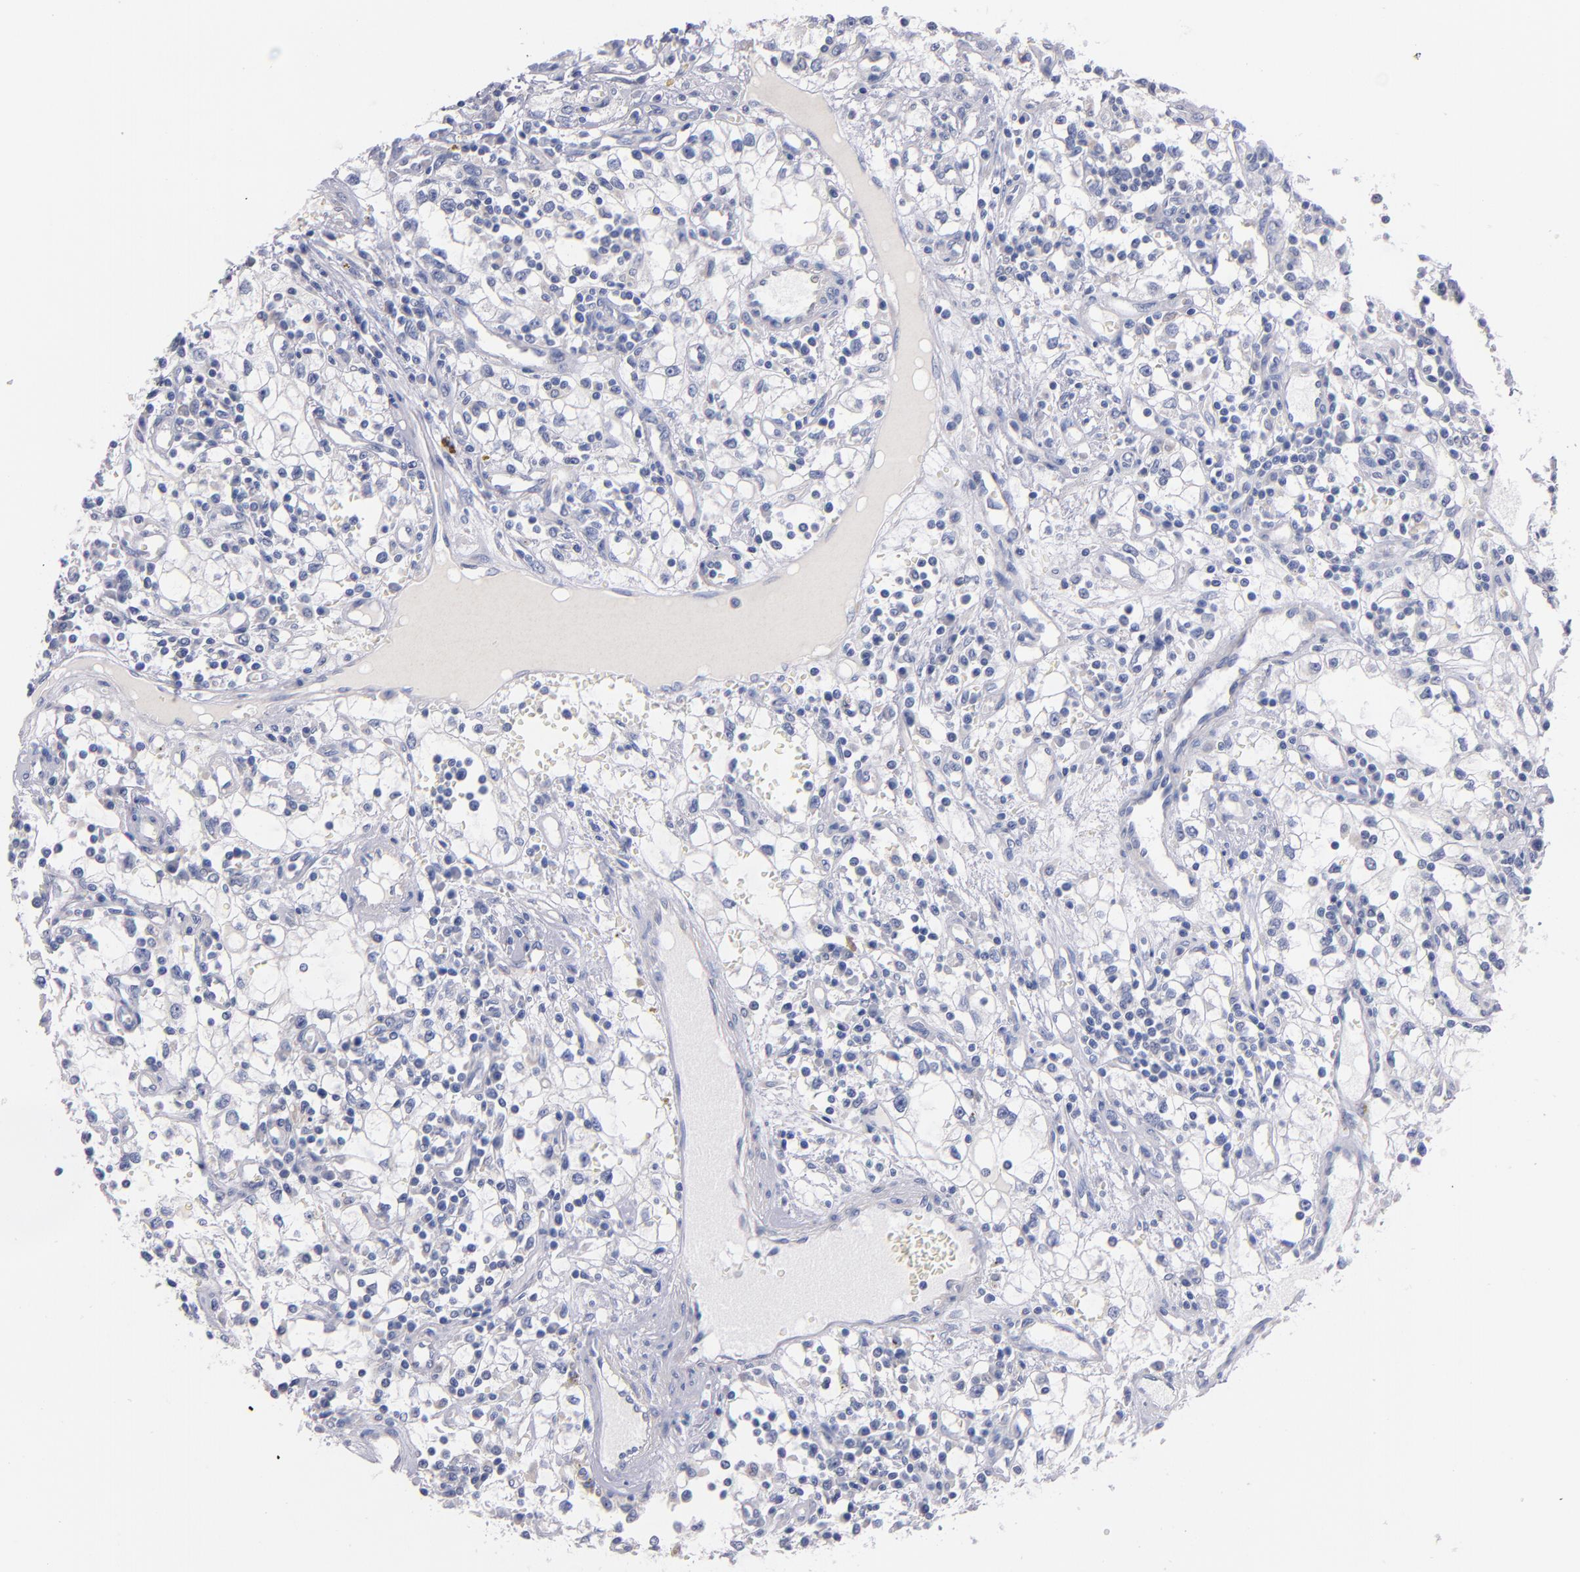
{"staining": {"intensity": "negative", "quantity": "none", "location": "none"}, "tissue": "renal cancer", "cell_type": "Tumor cells", "image_type": "cancer", "snomed": [{"axis": "morphology", "description": "Adenocarcinoma, NOS"}, {"axis": "topography", "description": "Kidney"}], "caption": "Tumor cells show no significant protein staining in renal cancer (adenocarcinoma).", "gene": "CNTNAP2", "patient": {"sex": "male", "age": 82}}